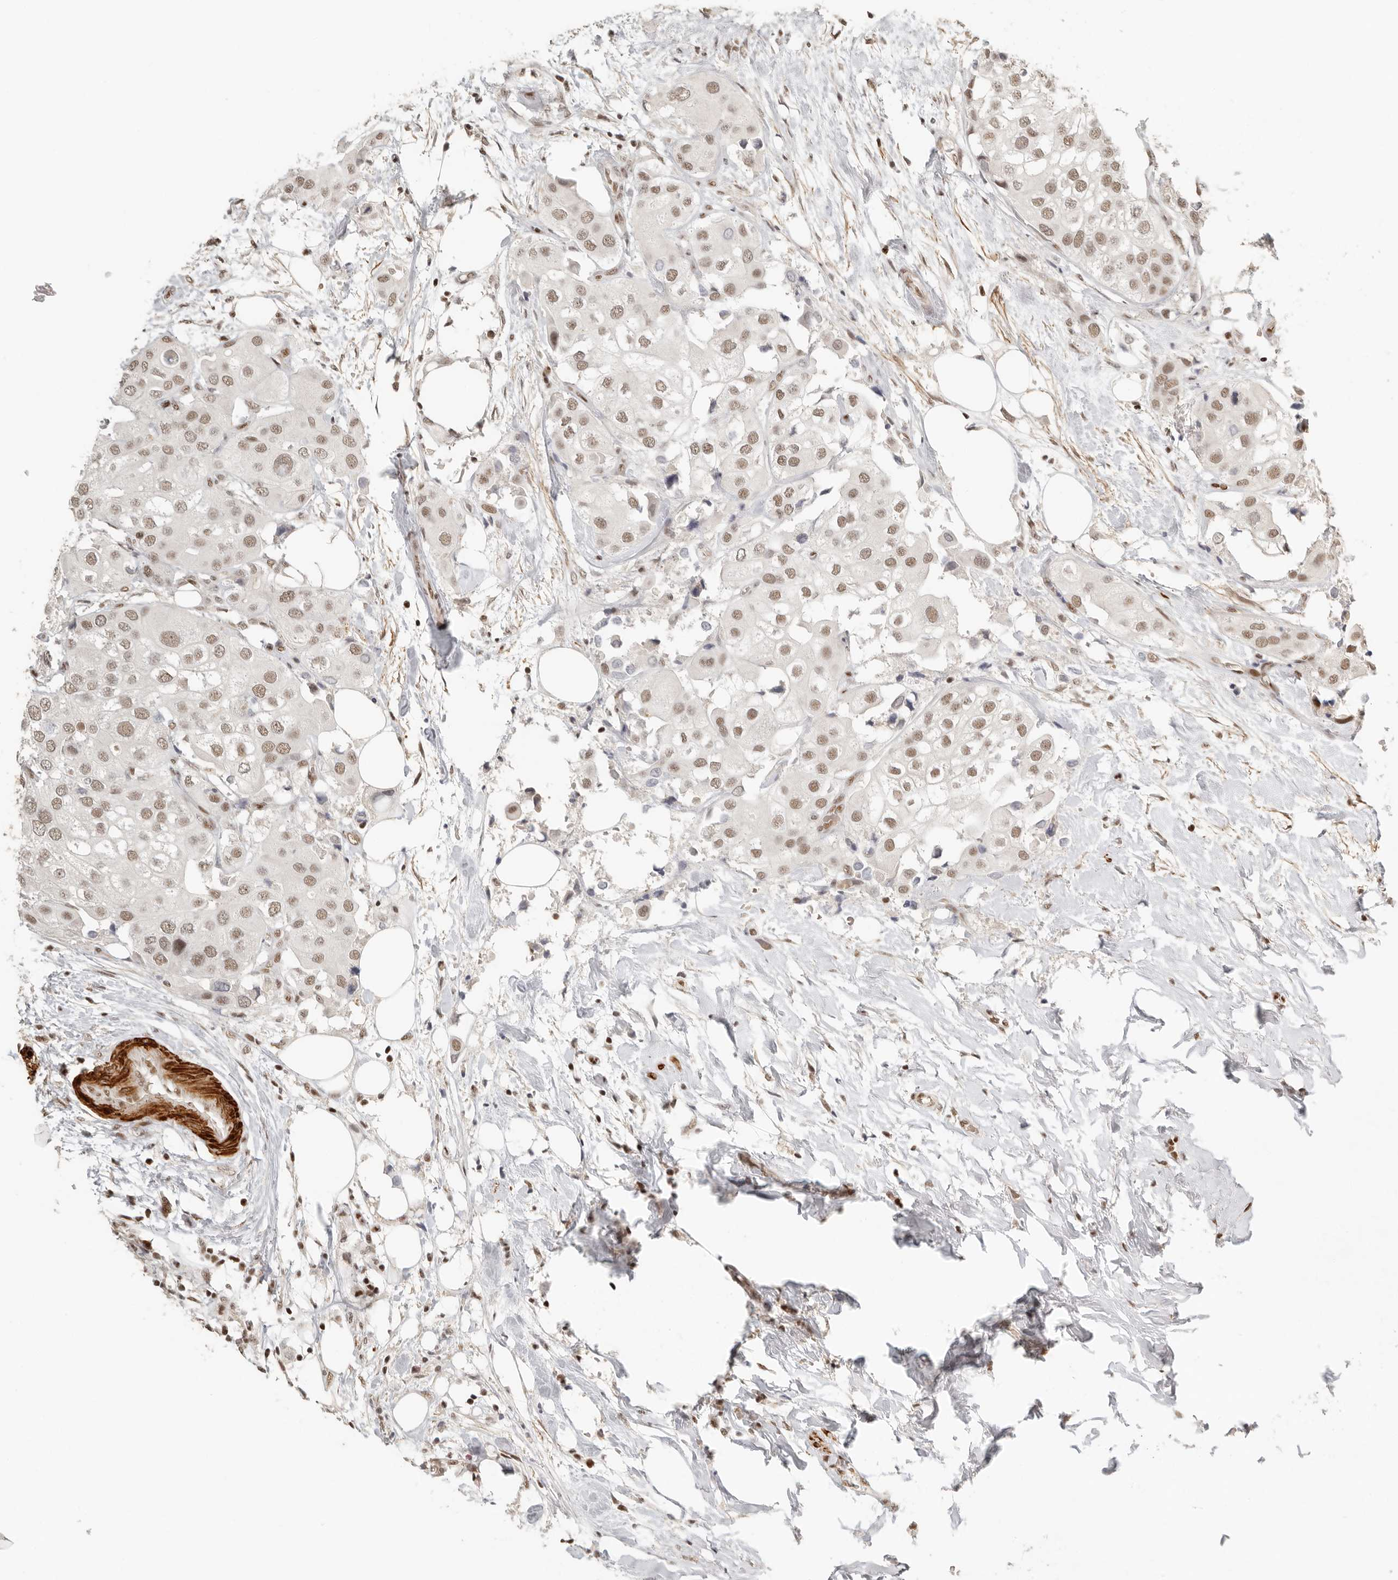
{"staining": {"intensity": "moderate", "quantity": ">75%", "location": "nuclear"}, "tissue": "urothelial cancer", "cell_type": "Tumor cells", "image_type": "cancer", "snomed": [{"axis": "morphology", "description": "Urothelial carcinoma, High grade"}, {"axis": "topography", "description": "Urinary bladder"}], "caption": "Immunohistochemistry micrograph of neoplastic tissue: human urothelial cancer stained using IHC demonstrates medium levels of moderate protein expression localized specifically in the nuclear of tumor cells, appearing as a nuclear brown color.", "gene": "GABPA", "patient": {"sex": "male", "age": 64}}